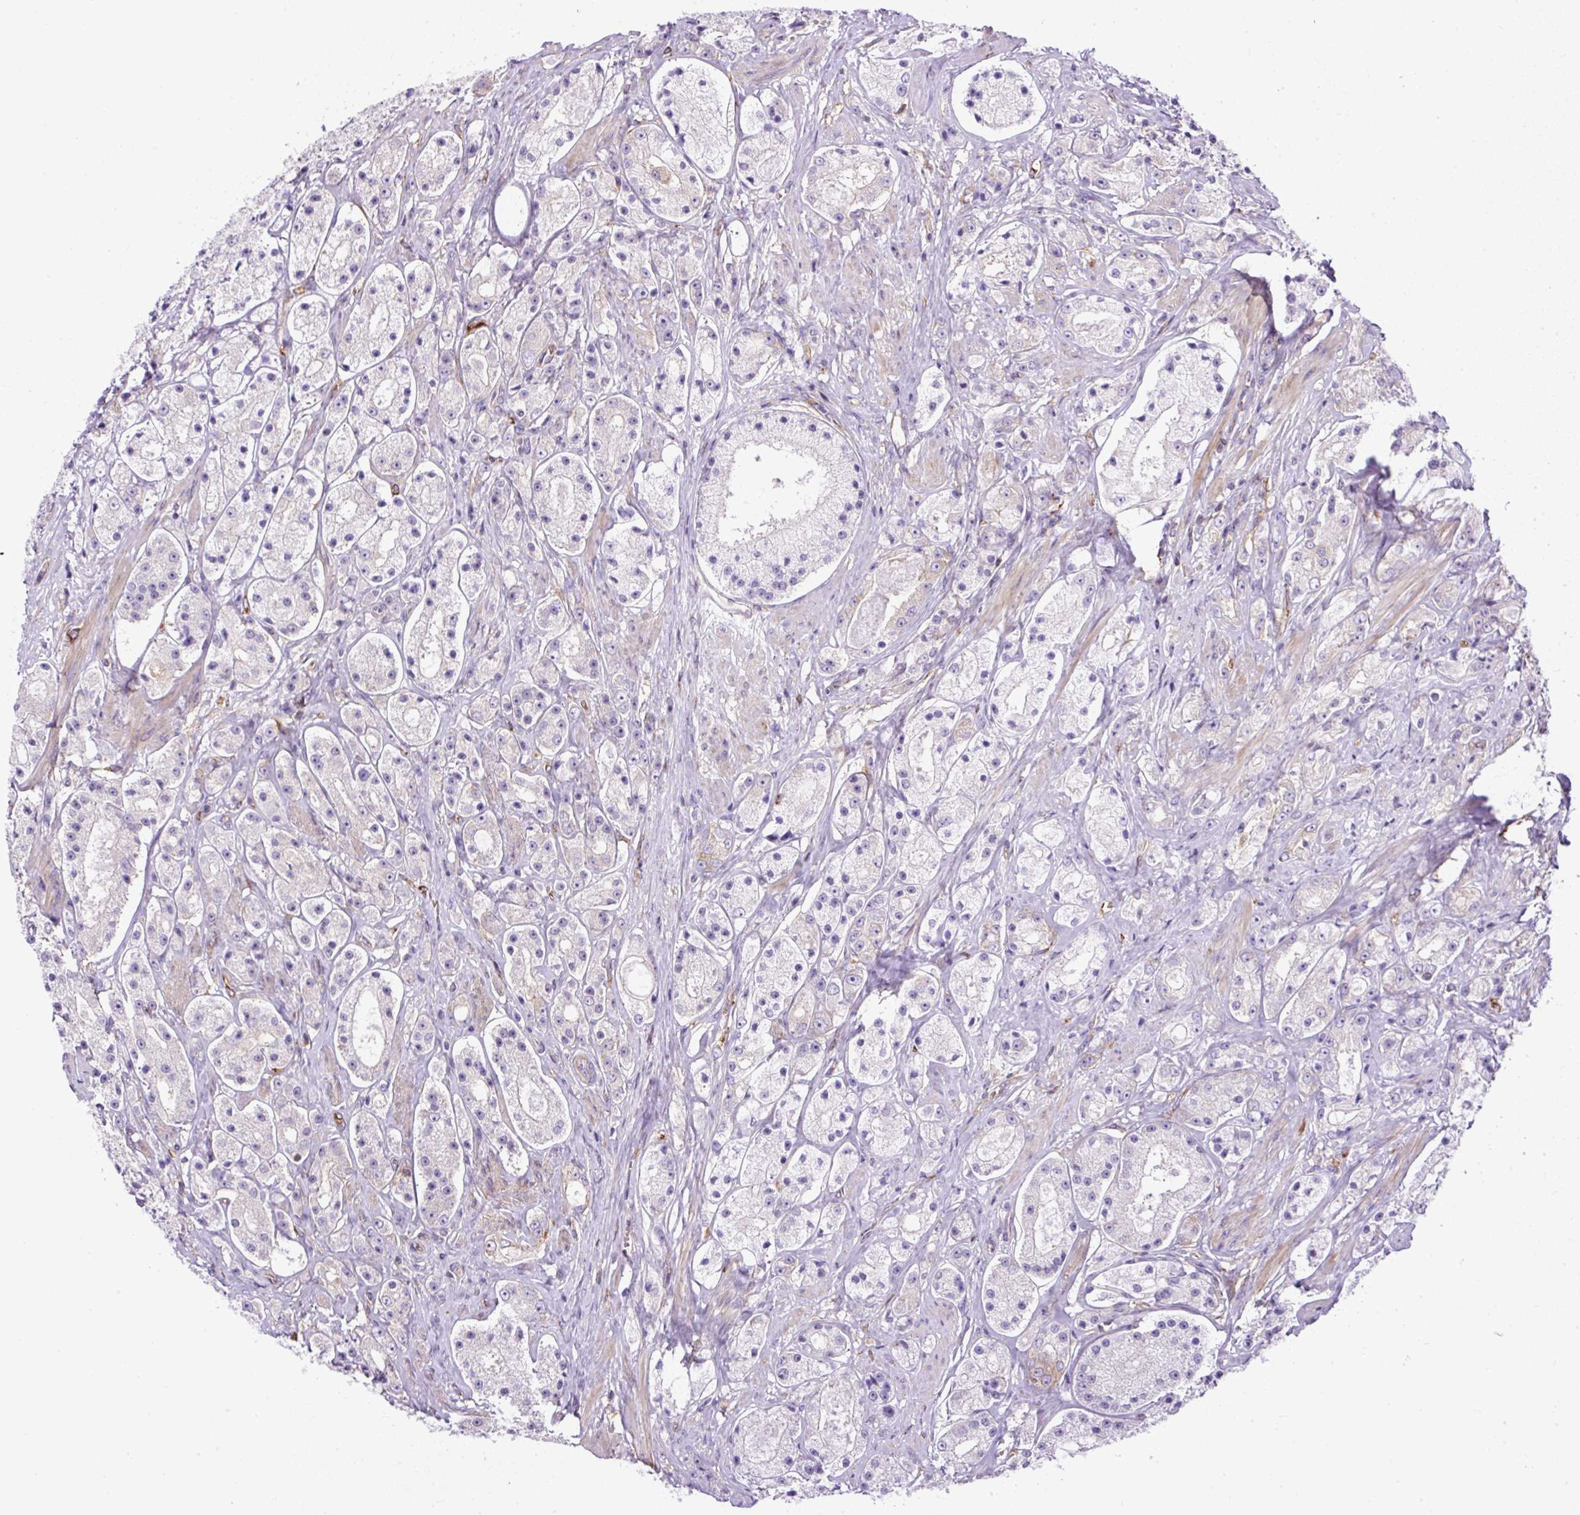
{"staining": {"intensity": "negative", "quantity": "none", "location": "none"}, "tissue": "prostate cancer", "cell_type": "Tumor cells", "image_type": "cancer", "snomed": [{"axis": "morphology", "description": "Adenocarcinoma, High grade"}, {"axis": "topography", "description": "Prostate"}], "caption": "High-grade adenocarcinoma (prostate) was stained to show a protein in brown. There is no significant positivity in tumor cells.", "gene": "MAP1S", "patient": {"sex": "male", "age": 67}}